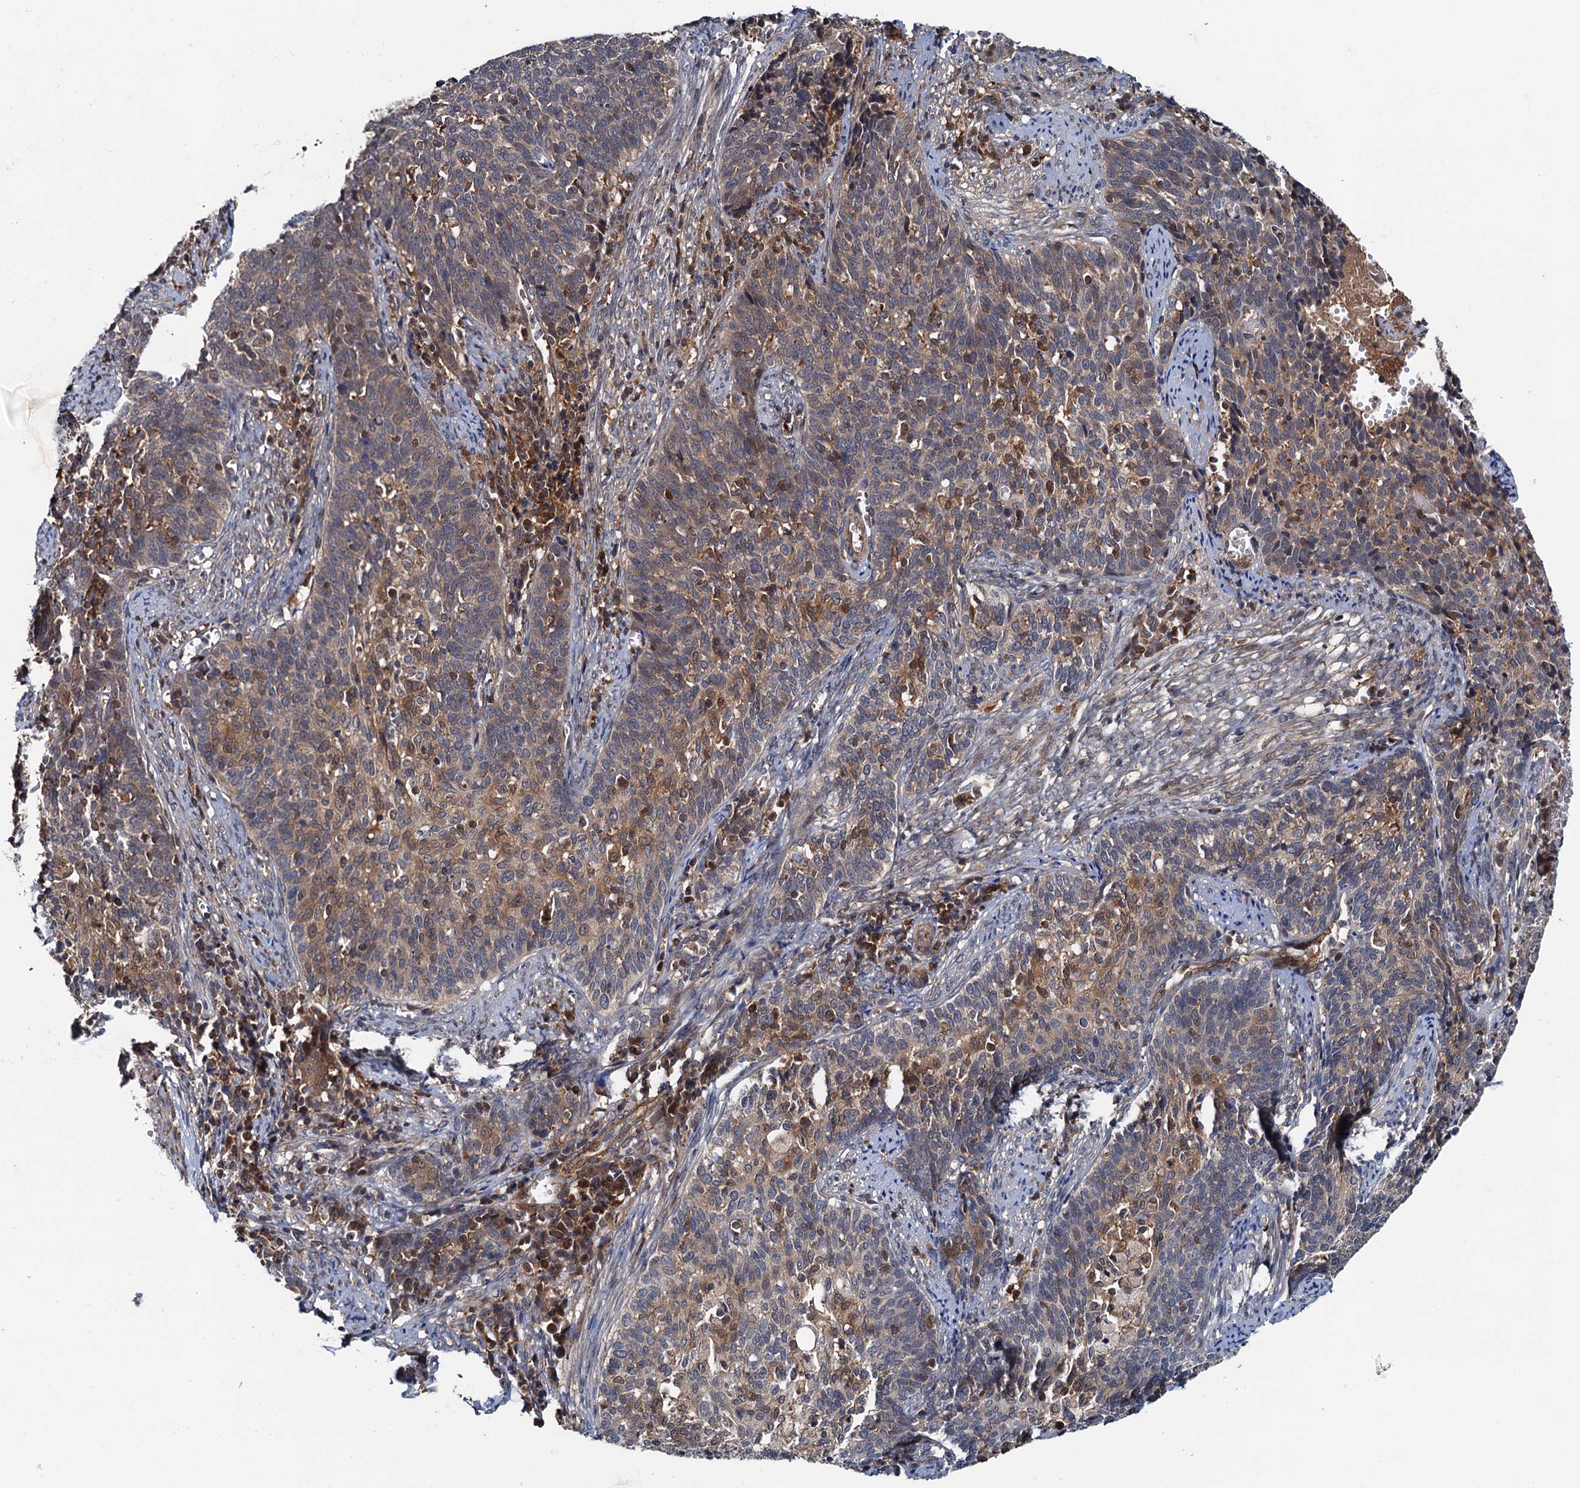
{"staining": {"intensity": "moderate", "quantity": "<25%", "location": "cytoplasmic/membranous"}, "tissue": "cervical cancer", "cell_type": "Tumor cells", "image_type": "cancer", "snomed": [{"axis": "morphology", "description": "Squamous cell carcinoma, NOS"}, {"axis": "topography", "description": "Cervix"}], "caption": "Immunohistochemical staining of cervical squamous cell carcinoma demonstrates moderate cytoplasmic/membranous protein positivity in approximately <25% of tumor cells.", "gene": "AAGAB", "patient": {"sex": "female", "age": 39}}